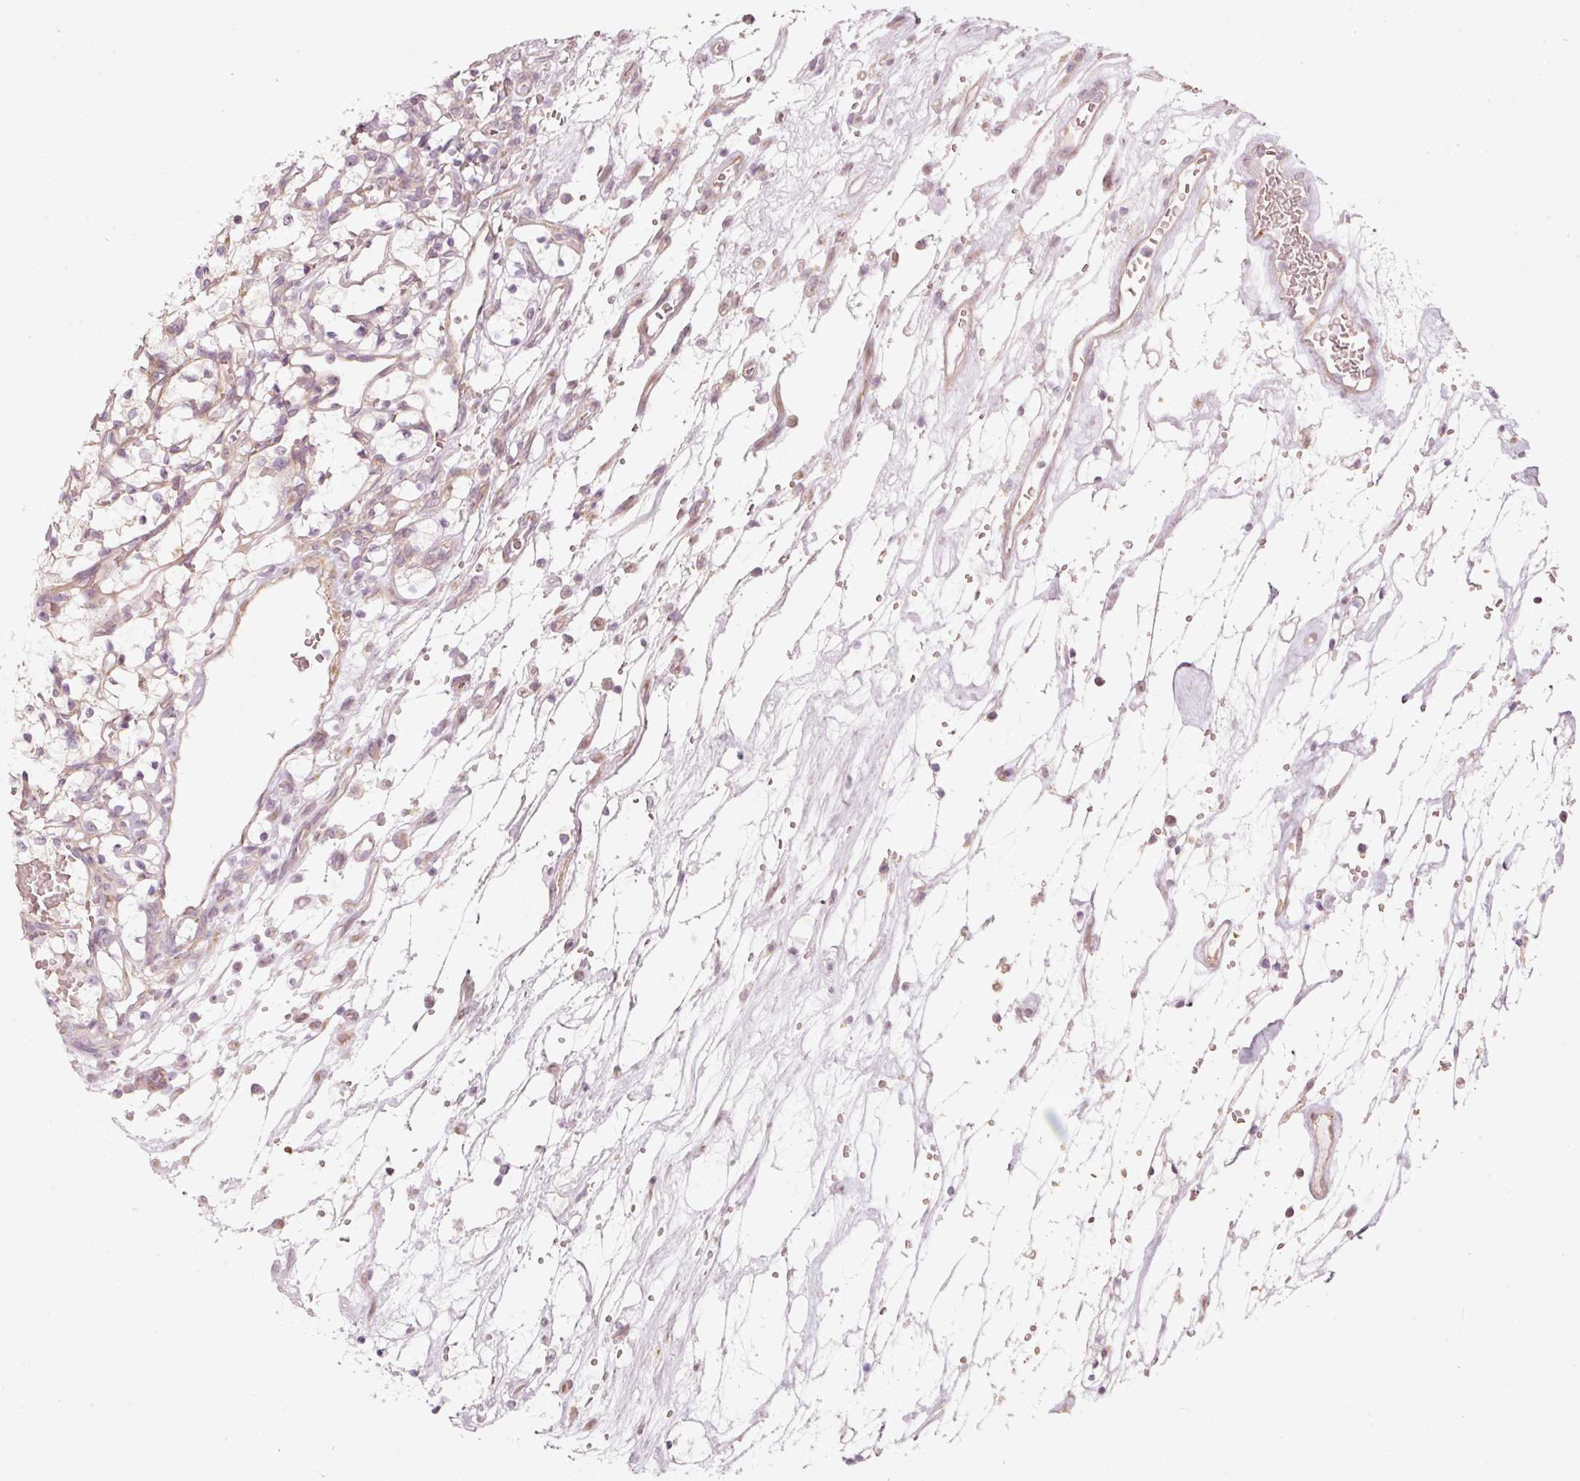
{"staining": {"intensity": "negative", "quantity": "none", "location": "none"}, "tissue": "renal cancer", "cell_type": "Tumor cells", "image_type": "cancer", "snomed": [{"axis": "morphology", "description": "Adenocarcinoma, NOS"}, {"axis": "topography", "description": "Kidney"}], "caption": "Immunohistochemistry (IHC) photomicrograph of human renal cancer (adenocarcinoma) stained for a protein (brown), which reveals no positivity in tumor cells.", "gene": "KCNQ1", "patient": {"sex": "female", "age": 69}}